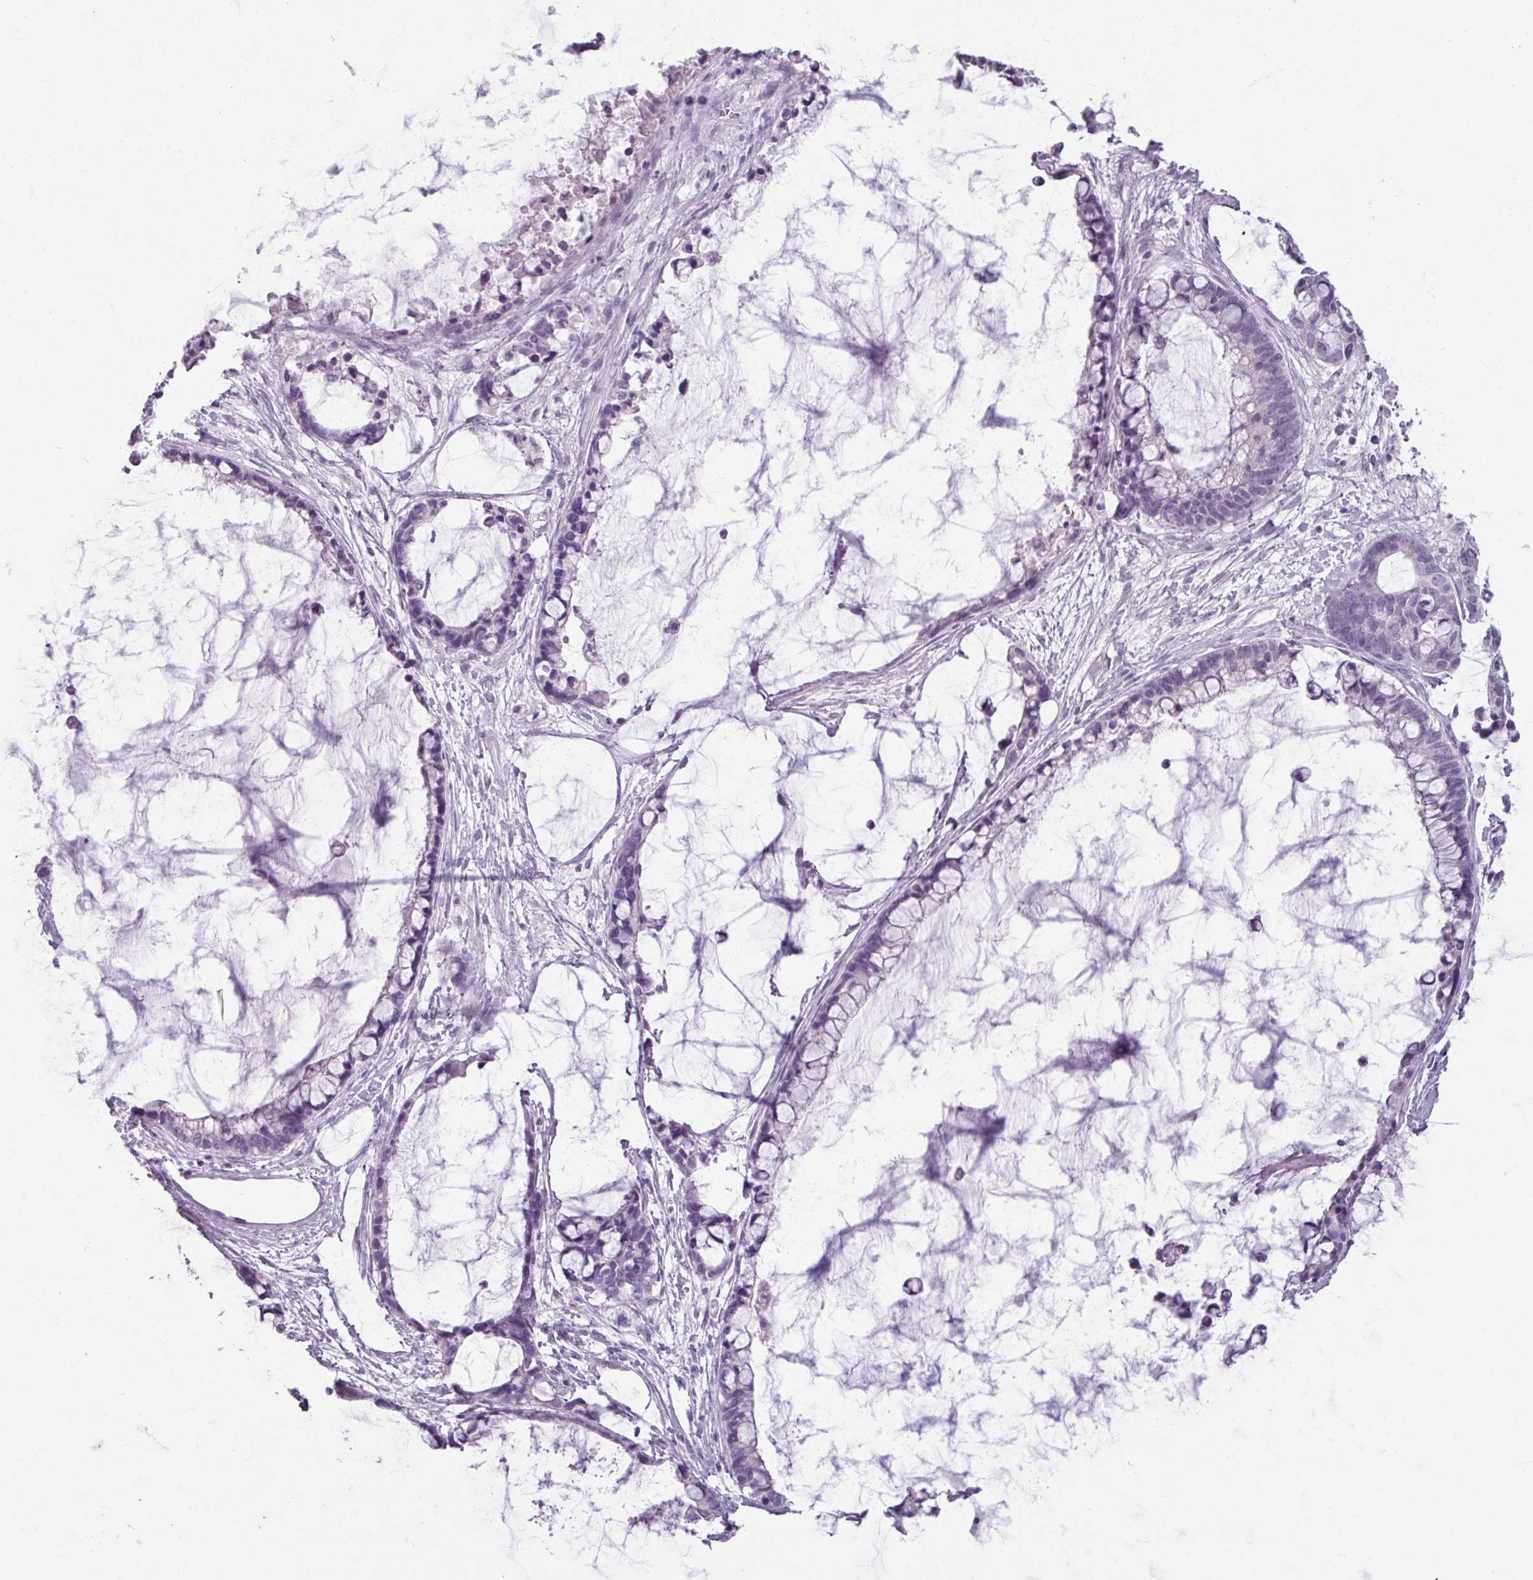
{"staining": {"intensity": "negative", "quantity": "none", "location": "none"}, "tissue": "ovarian cancer", "cell_type": "Tumor cells", "image_type": "cancer", "snomed": [{"axis": "morphology", "description": "Cystadenocarcinoma, mucinous, NOS"}, {"axis": "topography", "description": "Ovary"}], "caption": "Ovarian cancer was stained to show a protein in brown. There is no significant positivity in tumor cells. (Stains: DAB (3,3'-diaminobenzidine) immunohistochemistry with hematoxylin counter stain, Microscopy: brightfield microscopy at high magnification).", "gene": "SLC27A5", "patient": {"sex": "female", "age": 63}}